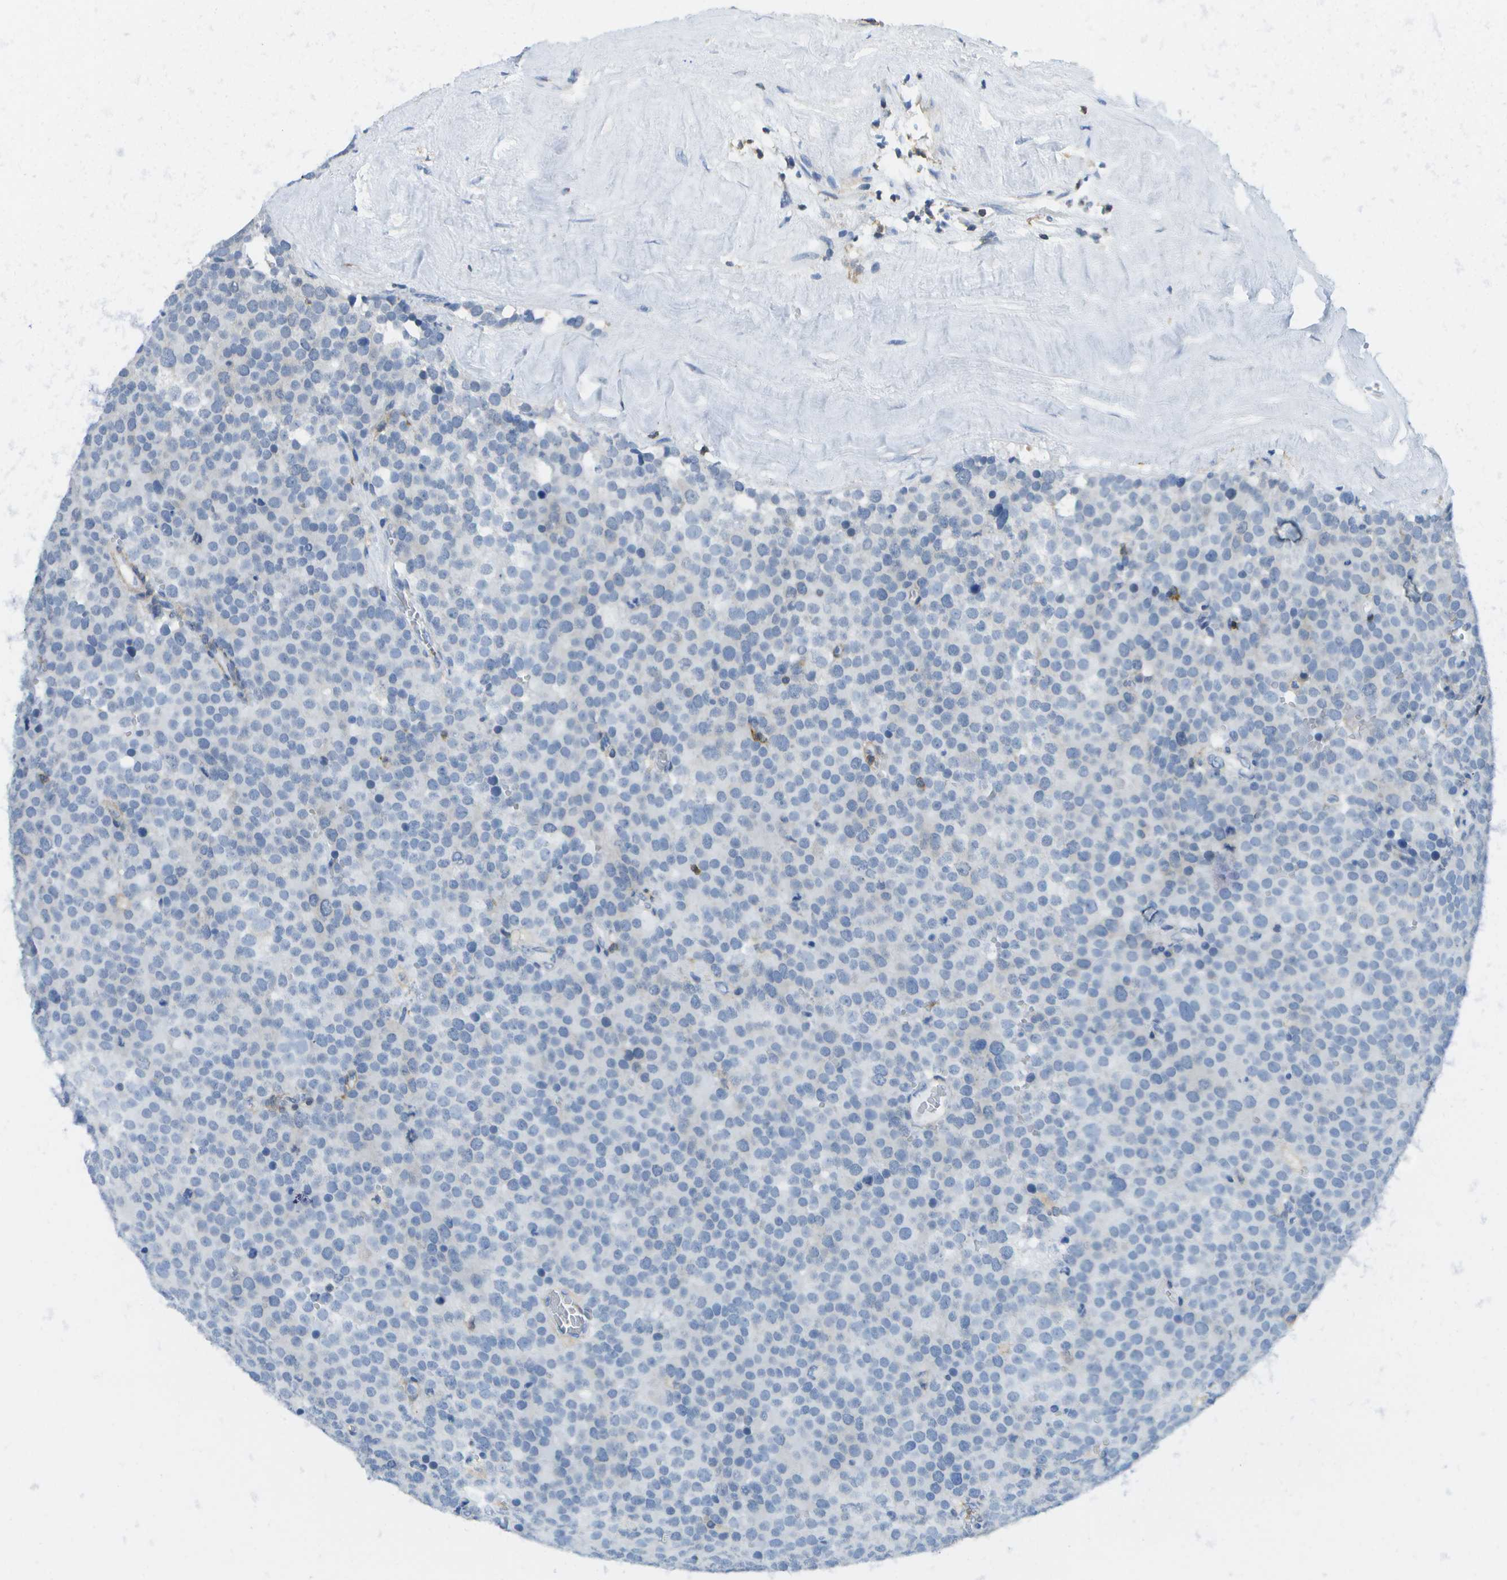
{"staining": {"intensity": "negative", "quantity": "none", "location": "none"}, "tissue": "testis cancer", "cell_type": "Tumor cells", "image_type": "cancer", "snomed": [{"axis": "morphology", "description": "Normal tissue, NOS"}, {"axis": "morphology", "description": "Seminoma, NOS"}, {"axis": "topography", "description": "Testis"}], "caption": "Seminoma (testis) was stained to show a protein in brown. There is no significant staining in tumor cells.", "gene": "RCSD1", "patient": {"sex": "male", "age": 71}}